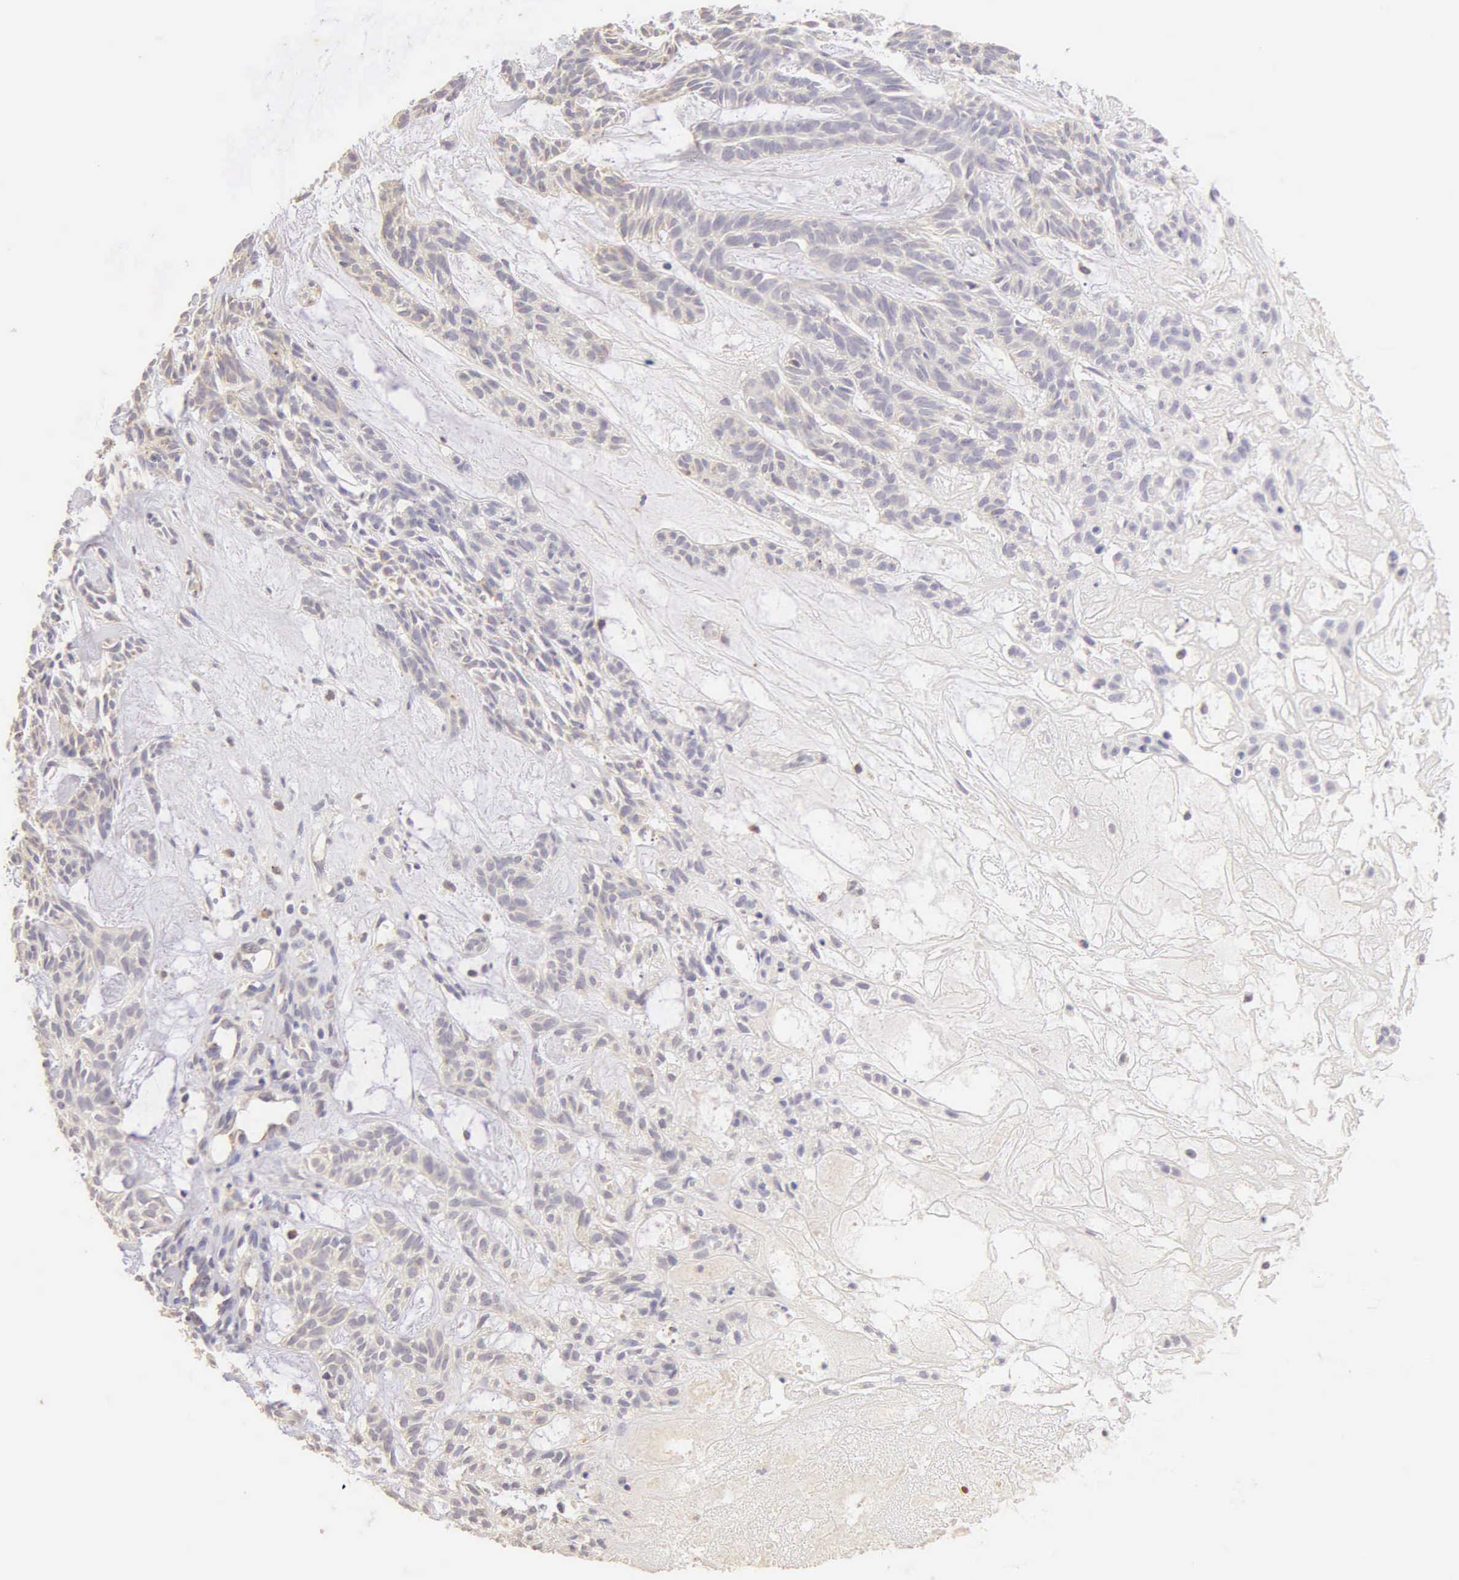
{"staining": {"intensity": "weak", "quantity": "25%-75%", "location": "cytoplasmic/membranous"}, "tissue": "skin cancer", "cell_type": "Tumor cells", "image_type": "cancer", "snomed": [{"axis": "morphology", "description": "Basal cell carcinoma"}, {"axis": "topography", "description": "Skin"}], "caption": "Skin basal cell carcinoma tissue exhibits weak cytoplasmic/membranous expression in approximately 25%-75% of tumor cells, visualized by immunohistochemistry.", "gene": "ESR1", "patient": {"sex": "male", "age": 75}}